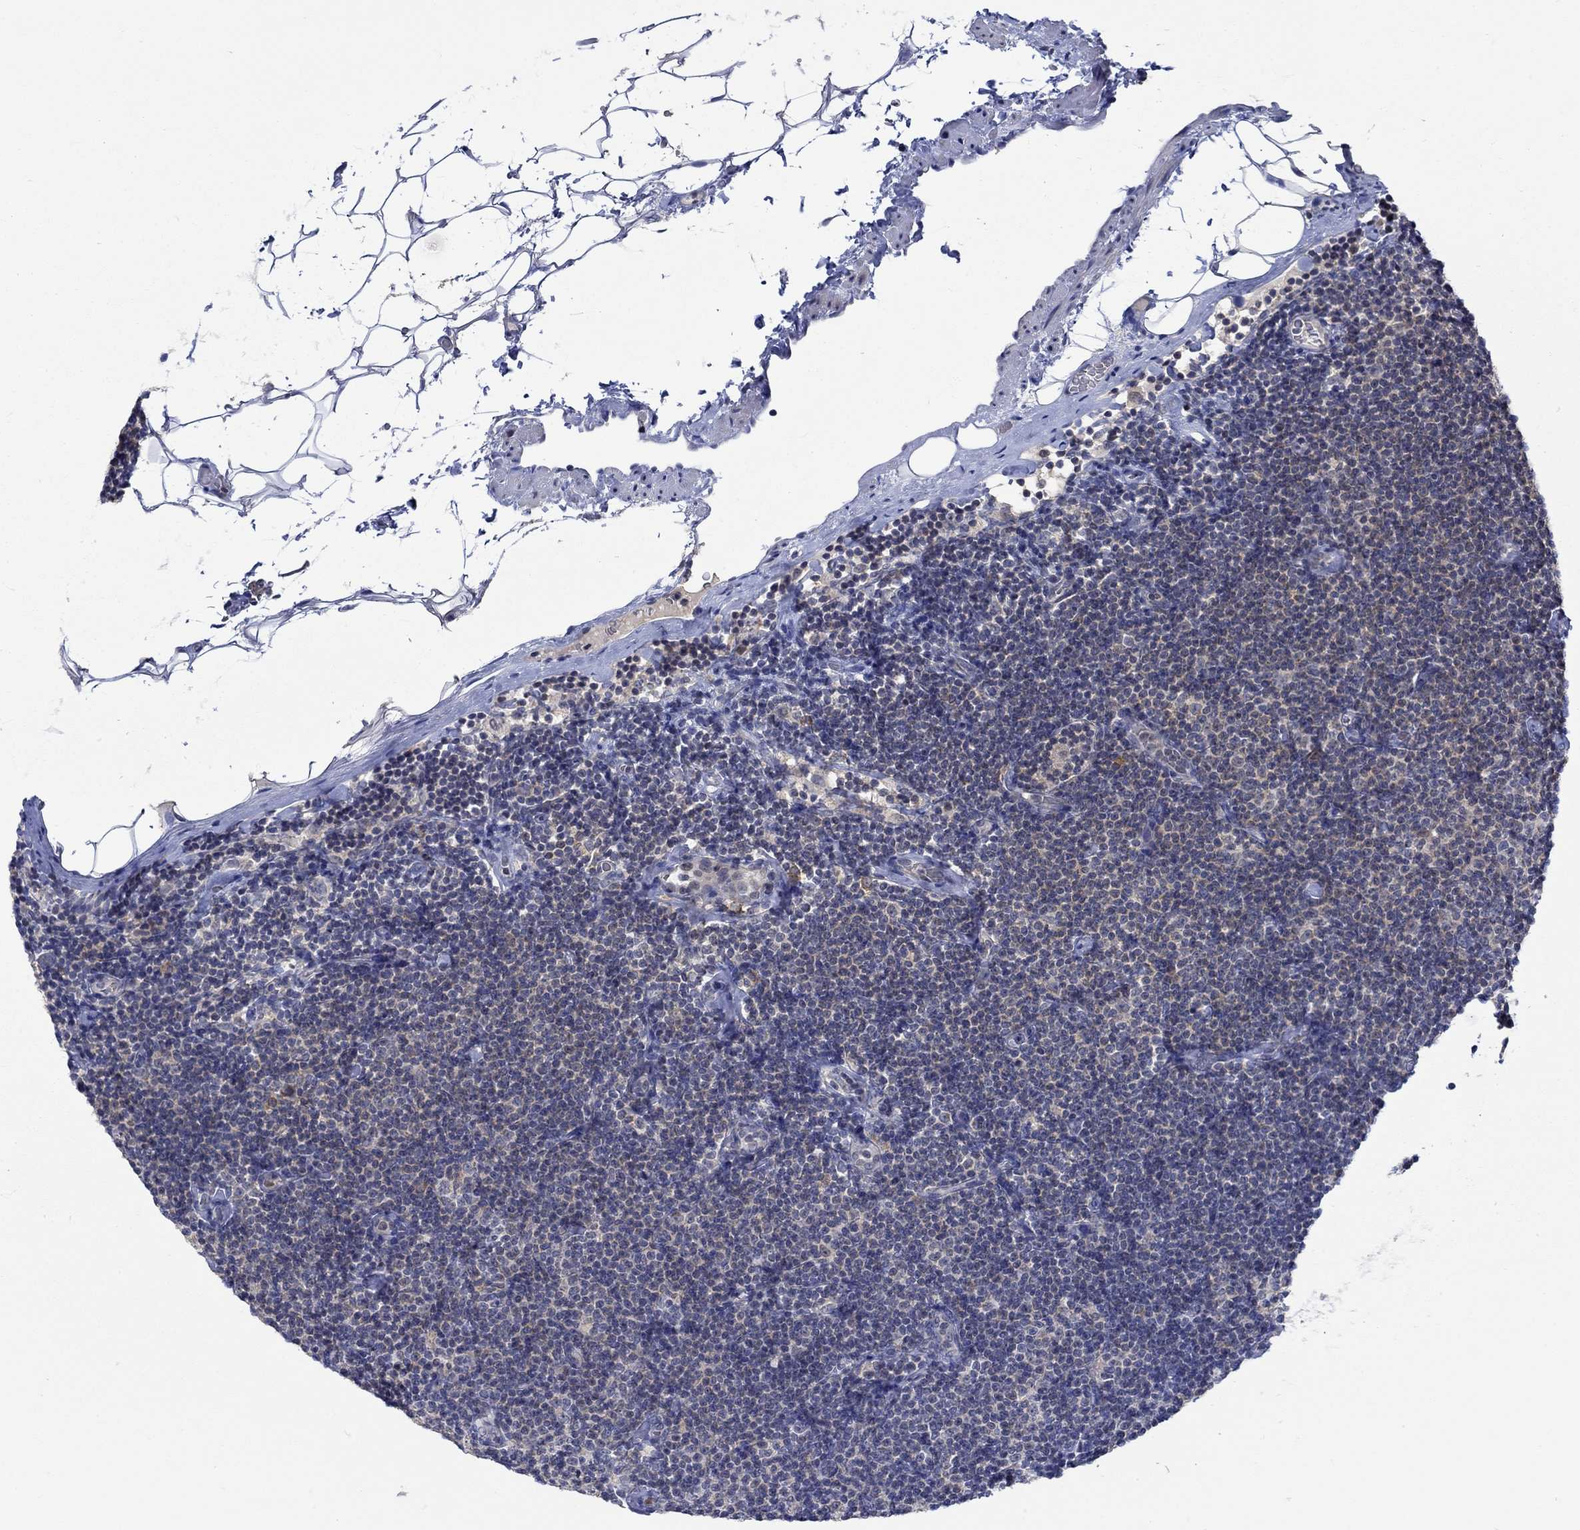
{"staining": {"intensity": "negative", "quantity": "none", "location": "none"}, "tissue": "lymphoma", "cell_type": "Tumor cells", "image_type": "cancer", "snomed": [{"axis": "morphology", "description": "Malignant lymphoma, non-Hodgkin's type, Low grade"}, {"axis": "topography", "description": "Lymph node"}], "caption": "Protein analysis of lymphoma shows no significant staining in tumor cells.", "gene": "WASF1", "patient": {"sex": "male", "age": 81}}